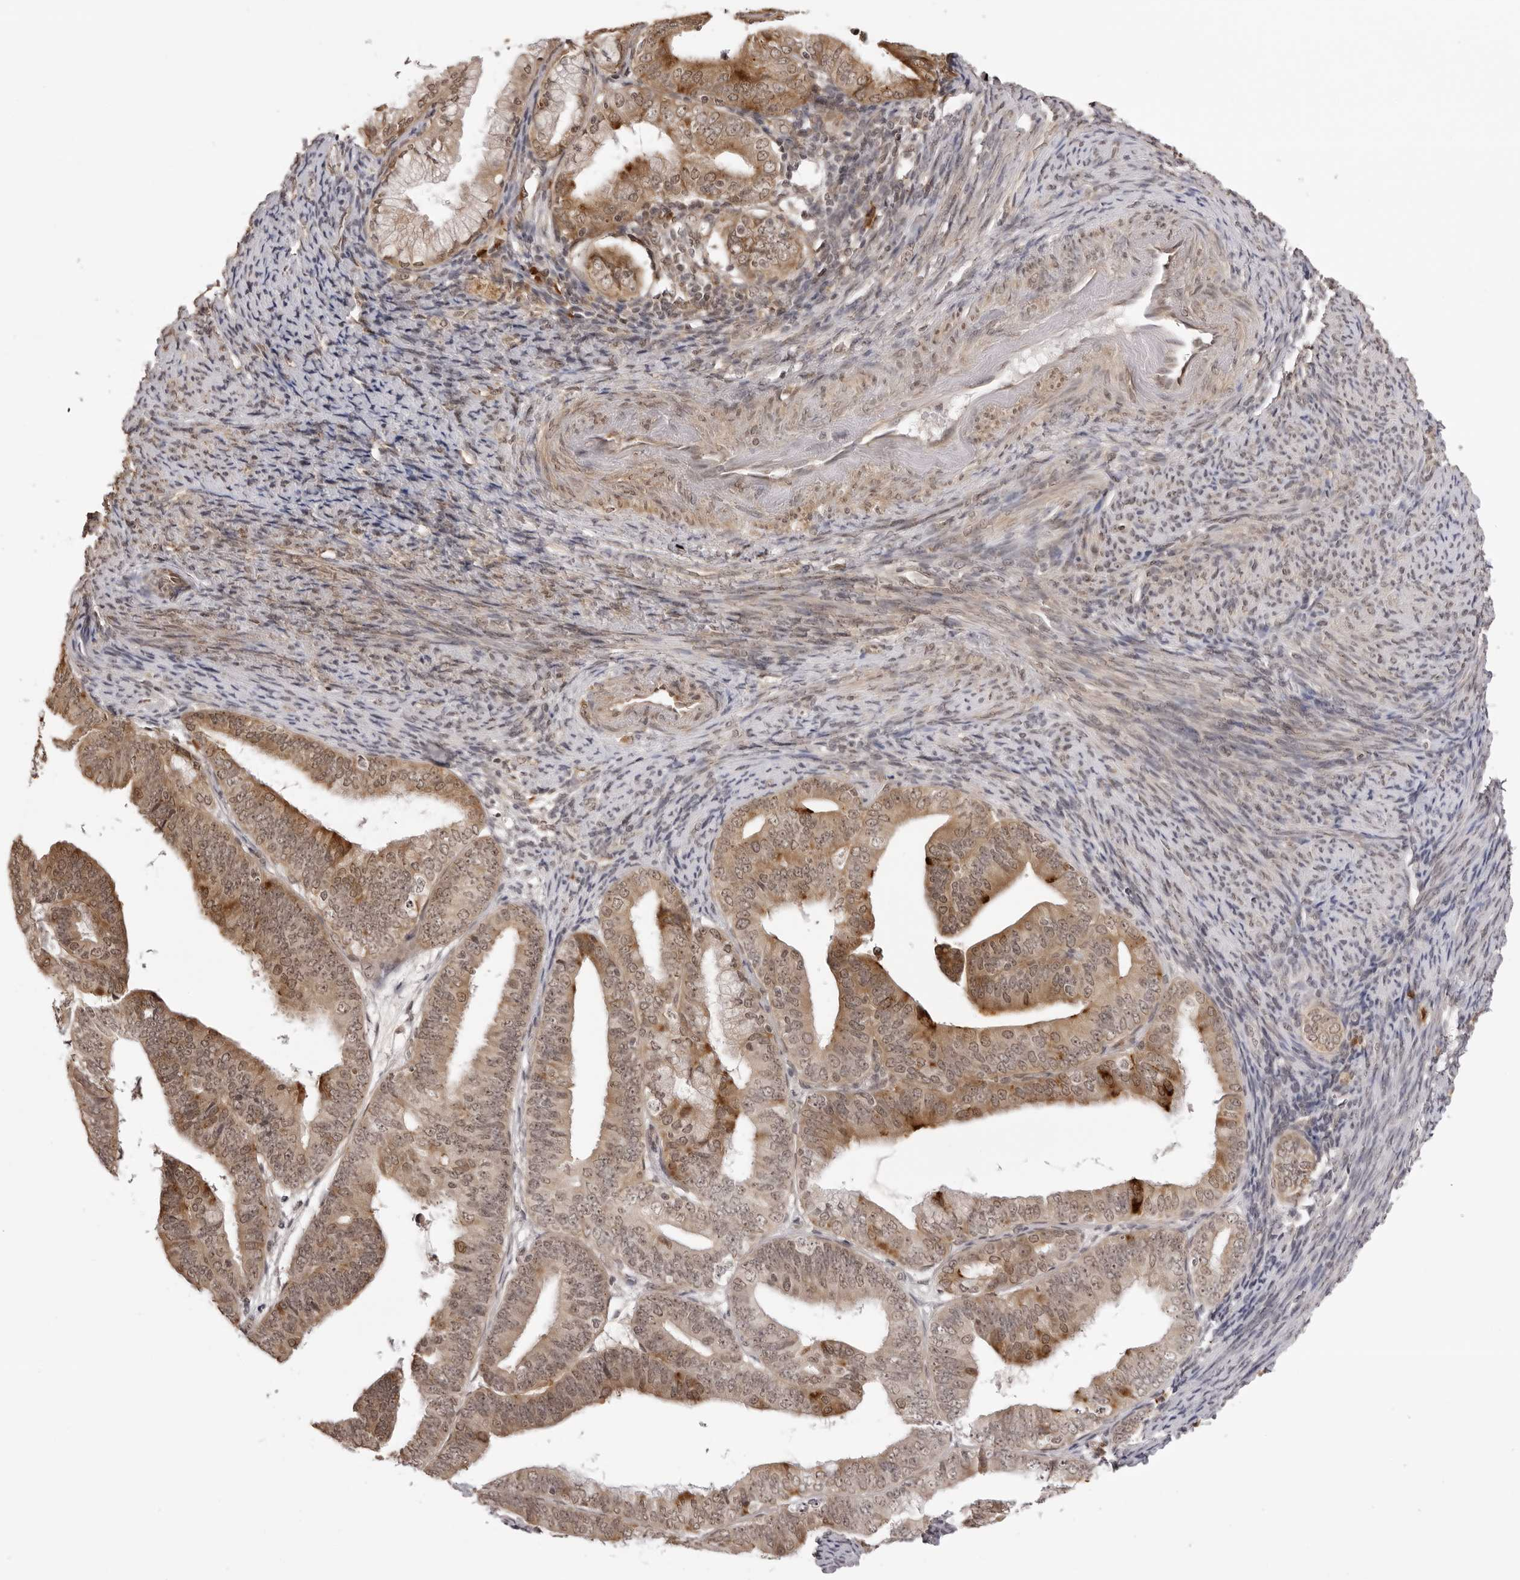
{"staining": {"intensity": "moderate", "quantity": ">75%", "location": "cytoplasmic/membranous,nuclear"}, "tissue": "endometrial cancer", "cell_type": "Tumor cells", "image_type": "cancer", "snomed": [{"axis": "morphology", "description": "Adenocarcinoma, NOS"}, {"axis": "topography", "description": "Endometrium"}], "caption": "The photomicrograph reveals staining of adenocarcinoma (endometrial), revealing moderate cytoplasmic/membranous and nuclear protein positivity (brown color) within tumor cells.", "gene": "ZC3H11A", "patient": {"sex": "female", "age": 63}}